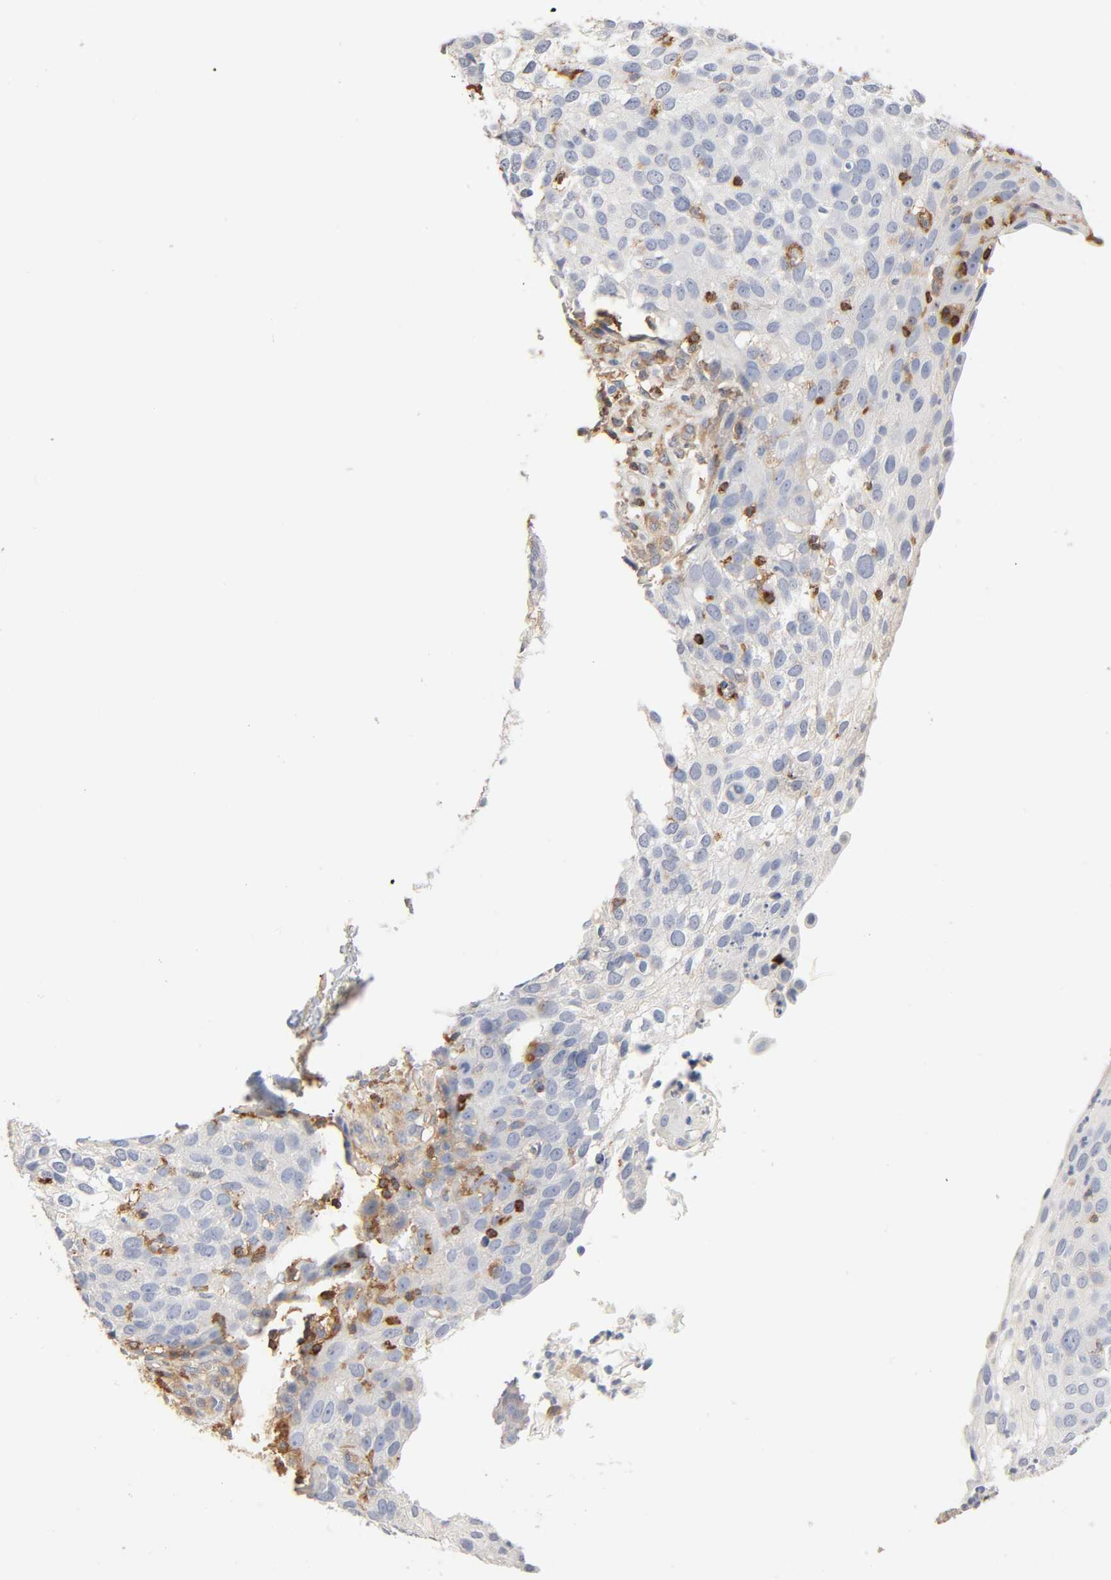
{"staining": {"intensity": "weak", "quantity": "<25%", "location": "cytoplasmic/membranous"}, "tissue": "skin cancer", "cell_type": "Tumor cells", "image_type": "cancer", "snomed": [{"axis": "morphology", "description": "Squamous cell carcinoma, NOS"}, {"axis": "topography", "description": "Skin"}], "caption": "This image is of skin squamous cell carcinoma stained with IHC to label a protein in brown with the nuclei are counter-stained blue. There is no positivity in tumor cells.", "gene": "BIN1", "patient": {"sex": "male", "age": 87}}